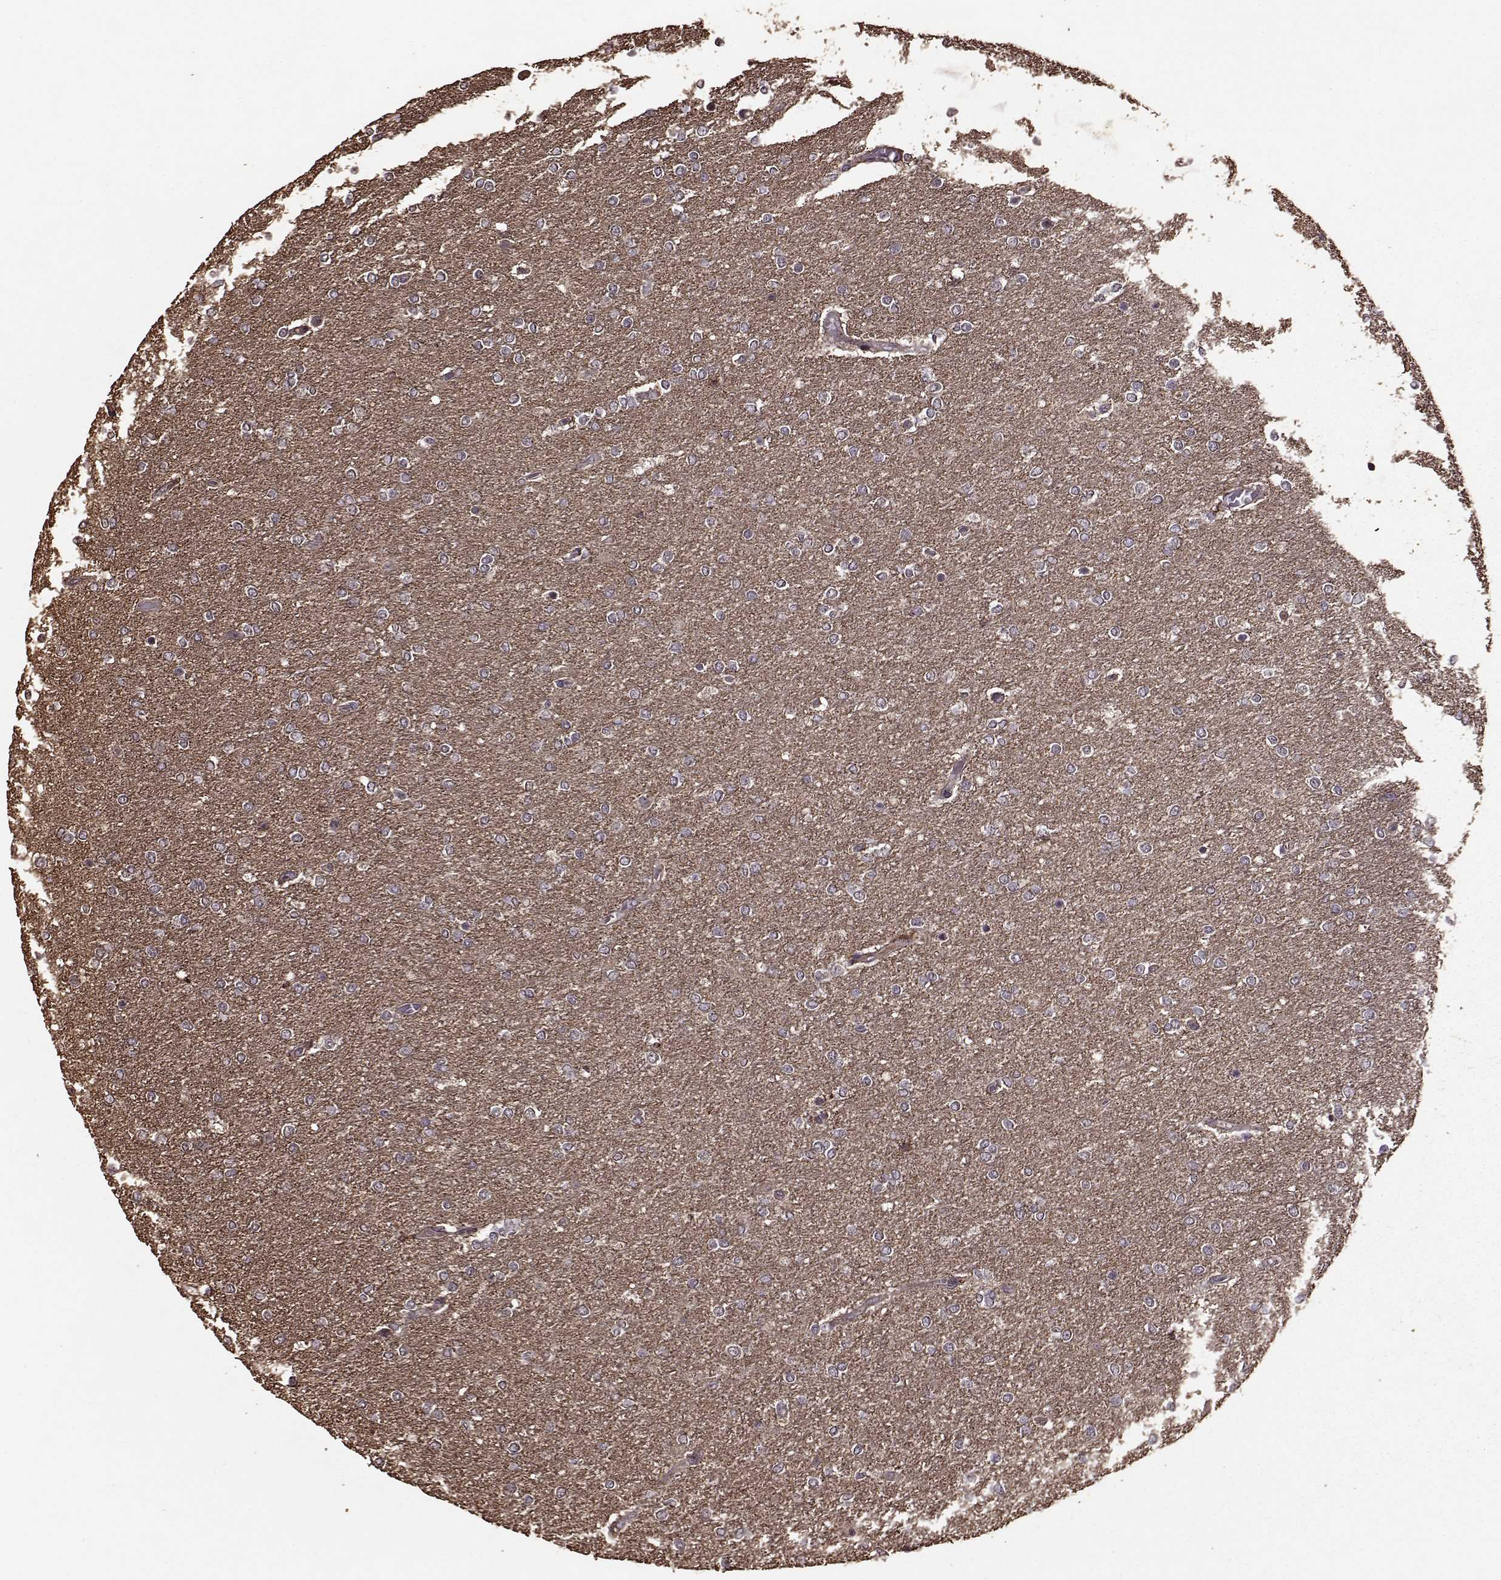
{"staining": {"intensity": "negative", "quantity": "none", "location": "none"}, "tissue": "glioma", "cell_type": "Tumor cells", "image_type": "cancer", "snomed": [{"axis": "morphology", "description": "Glioma, malignant, High grade"}, {"axis": "topography", "description": "Brain"}], "caption": "Immunohistochemistry (IHC) of malignant glioma (high-grade) displays no staining in tumor cells. (Brightfield microscopy of DAB (3,3'-diaminobenzidine) immunohistochemistry (IHC) at high magnification).", "gene": "FBXW11", "patient": {"sex": "female", "age": 61}}